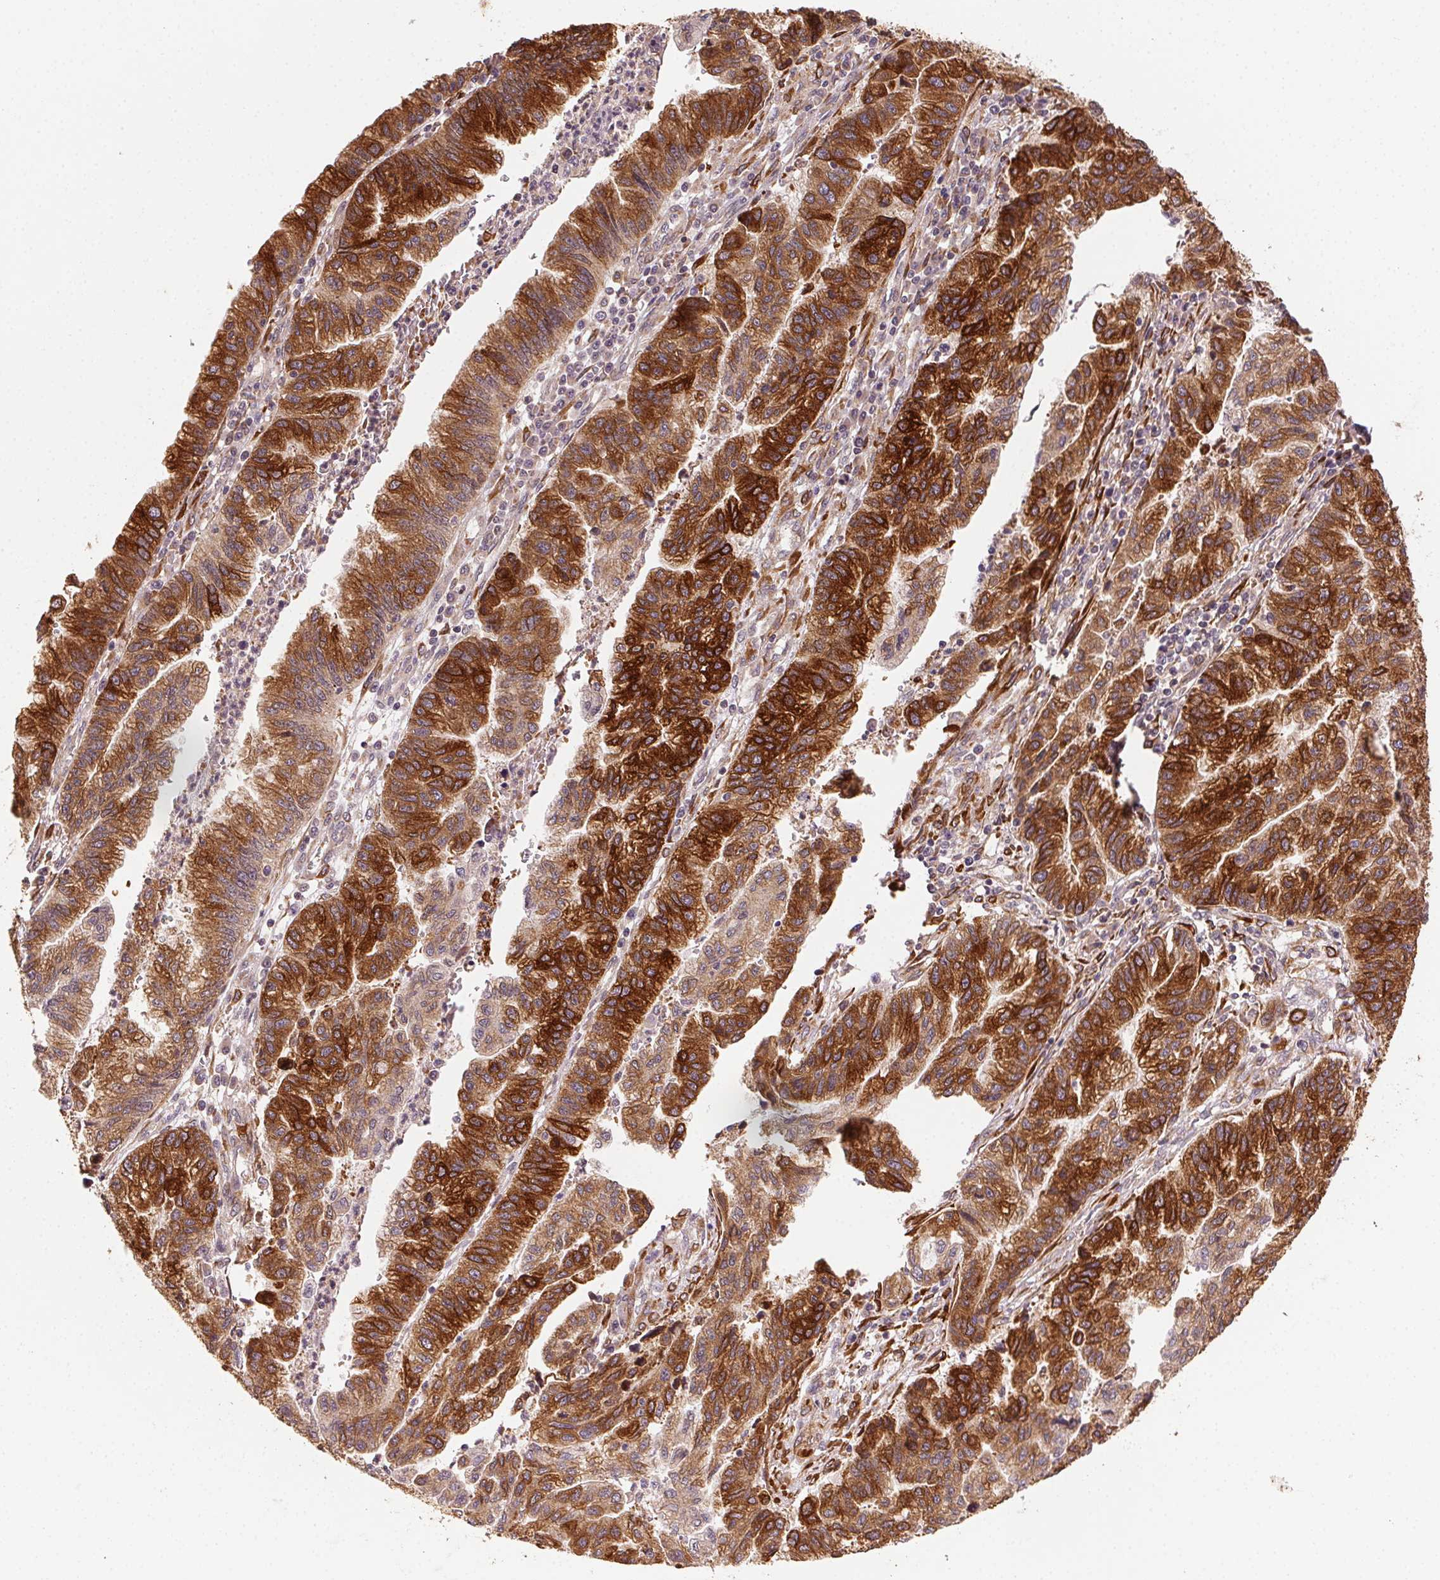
{"staining": {"intensity": "strong", "quantity": "25%-75%", "location": "cytoplasmic/membranous"}, "tissue": "stomach cancer", "cell_type": "Tumor cells", "image_type": "cancer", "snomed": [{"axis": "morphology", "description": "Adenocarcinoma, NOS"}, {"axis": "topography", "description": "Stomach"}], "caption": "Immunohistochemical staining of human adenocarcinoma (stomach) exhibits high levels of strong cytoplasmic/membranous protein positivity in about 25%-75% of tumor cells.", "gene": "KLHL15", "patient": {"sex": "male", "age": 83}}